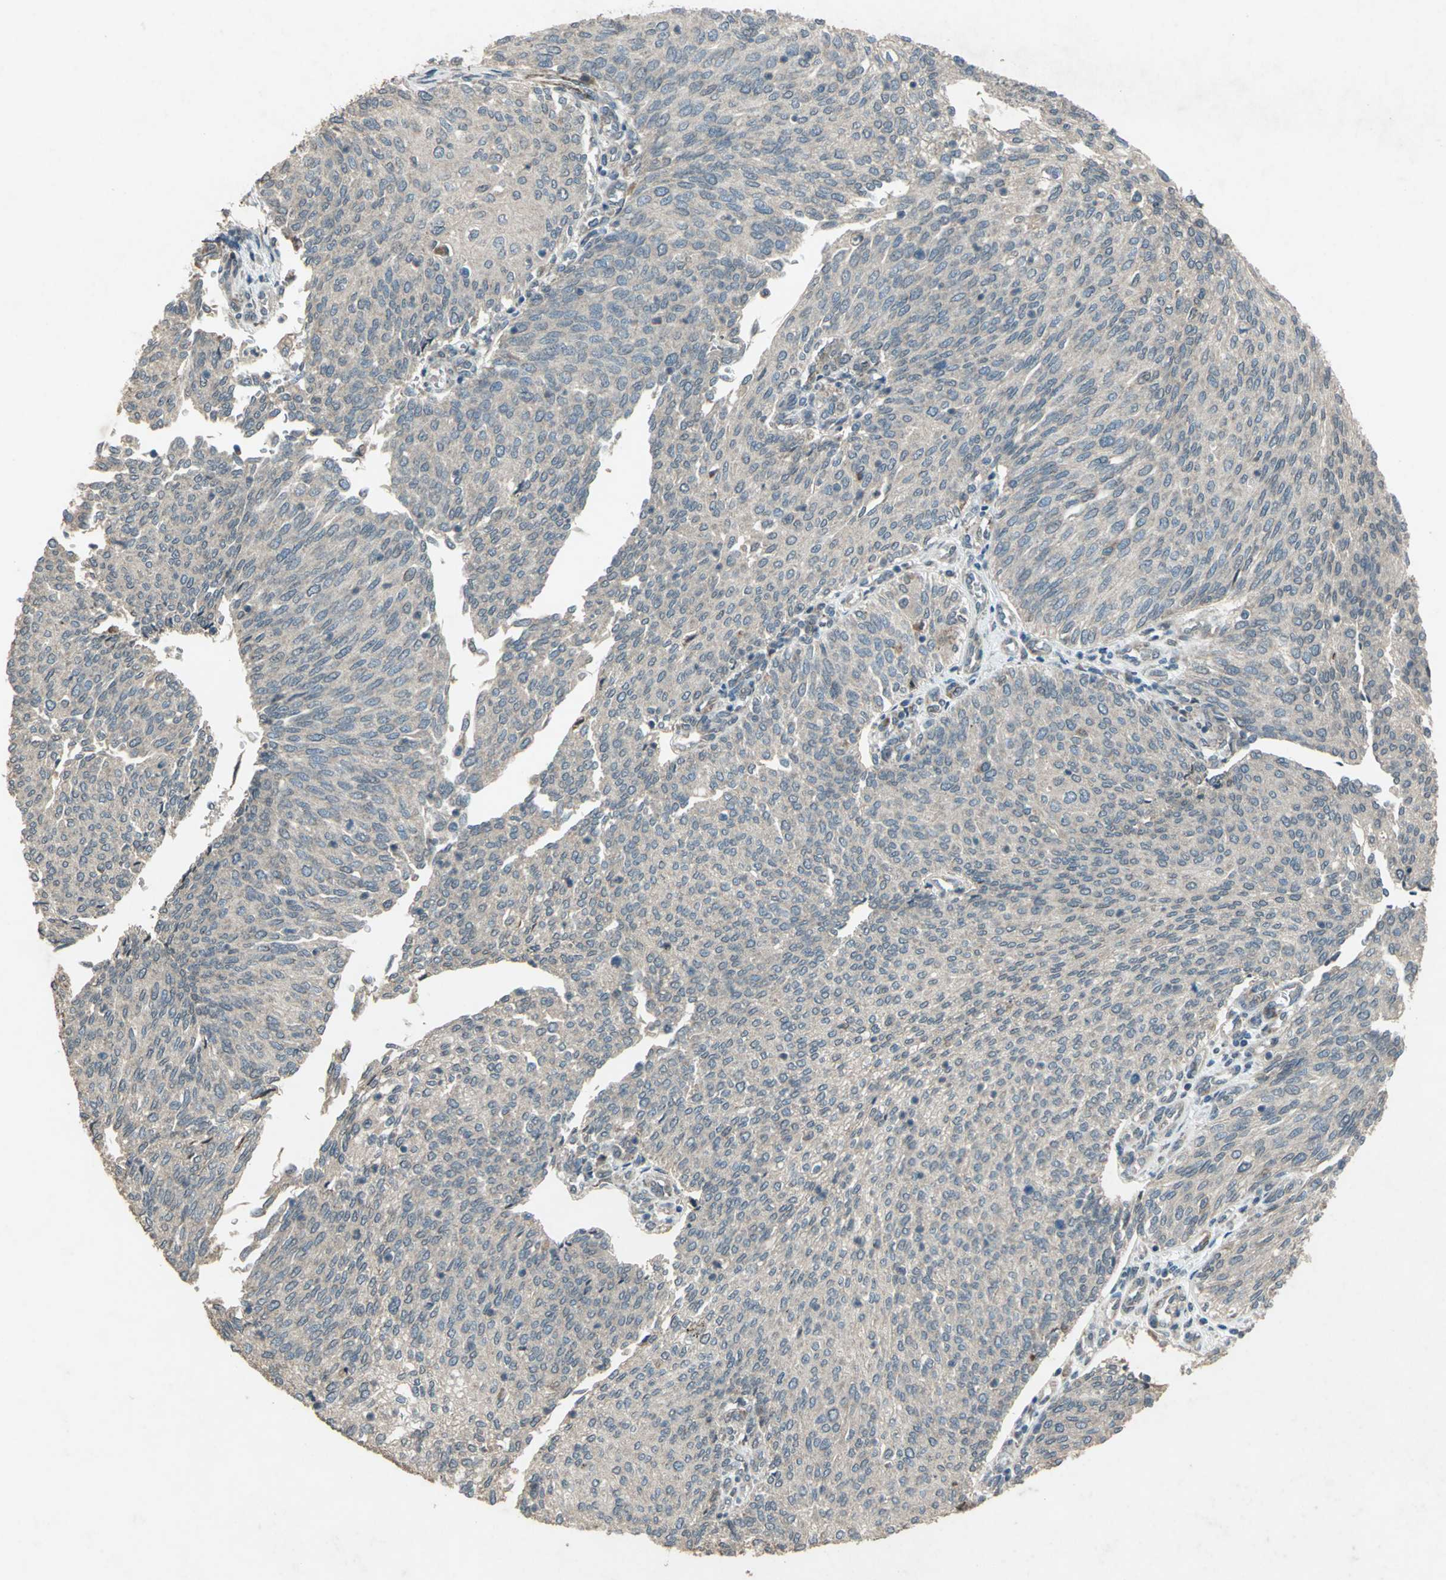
{"staining": {"intensity": "weak", "quantity": ">75%", "location": "cytoplasmic/membranous"}, "tissue": "urothelial cancer", "cell_type": "Tumor cells", "image_type": "cancer", "snomed": [{"axis": "morphology", "description": "Urothelial carcinoma, Low grade"}, {"axis": "topography", "description": "Urinary bladder"}], "caption": "Protein staining by immunohistochemistry reveals weak cytoplasmic/membranous staining in about >75% of tumor cells in urothelial cancer. The protein is stained brown, and the nuclei are stained in blue (DAB (3,3'-diaminobenzidine) IHC with brightfield microscopy, high magnification).", "gene": "SEPTIN4", "patient": {"sex": "female", "age": 79}}